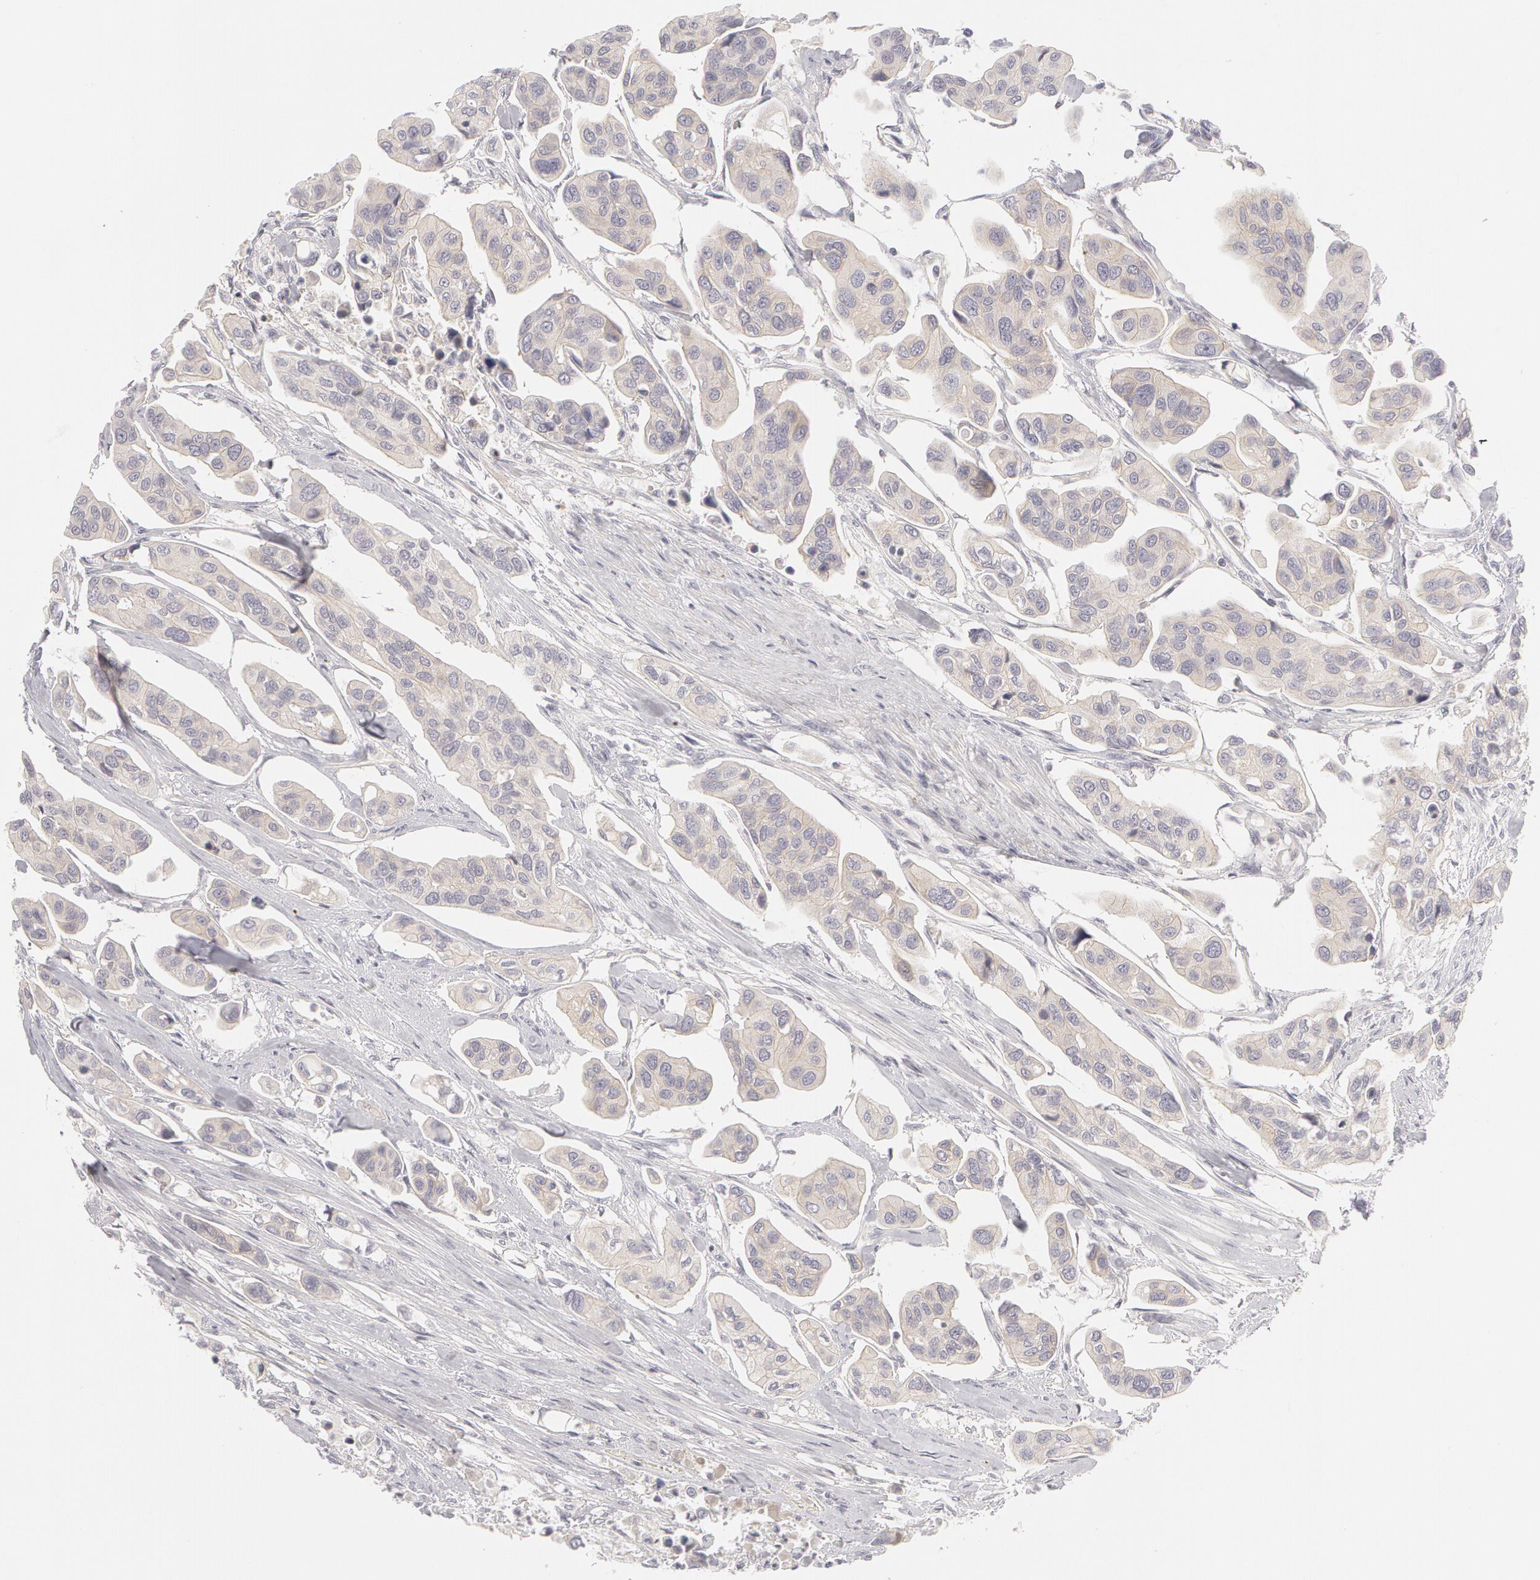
{"staining": {"intensity": "weak", "quantity": ">75%", "location": "cytoplasmic/membranous"}, "tissue": "urothelial cancer", "cell_type": "Tumor cells", "image_type": "cancer", "snomed": [{"axis": "morphology", "description": "Adenocarcinoma, NOS"}, {"axis": "topography", "description": "Urinary bladder"}], "caption": "Immunohistochemistry of human urothelial cancer exhibits low levels of weak cytoplasmic/membranous positivity in about >75% of tumor cells.", "gene": "ABCB1", "patient": {"sex": "male", "age": 61}}